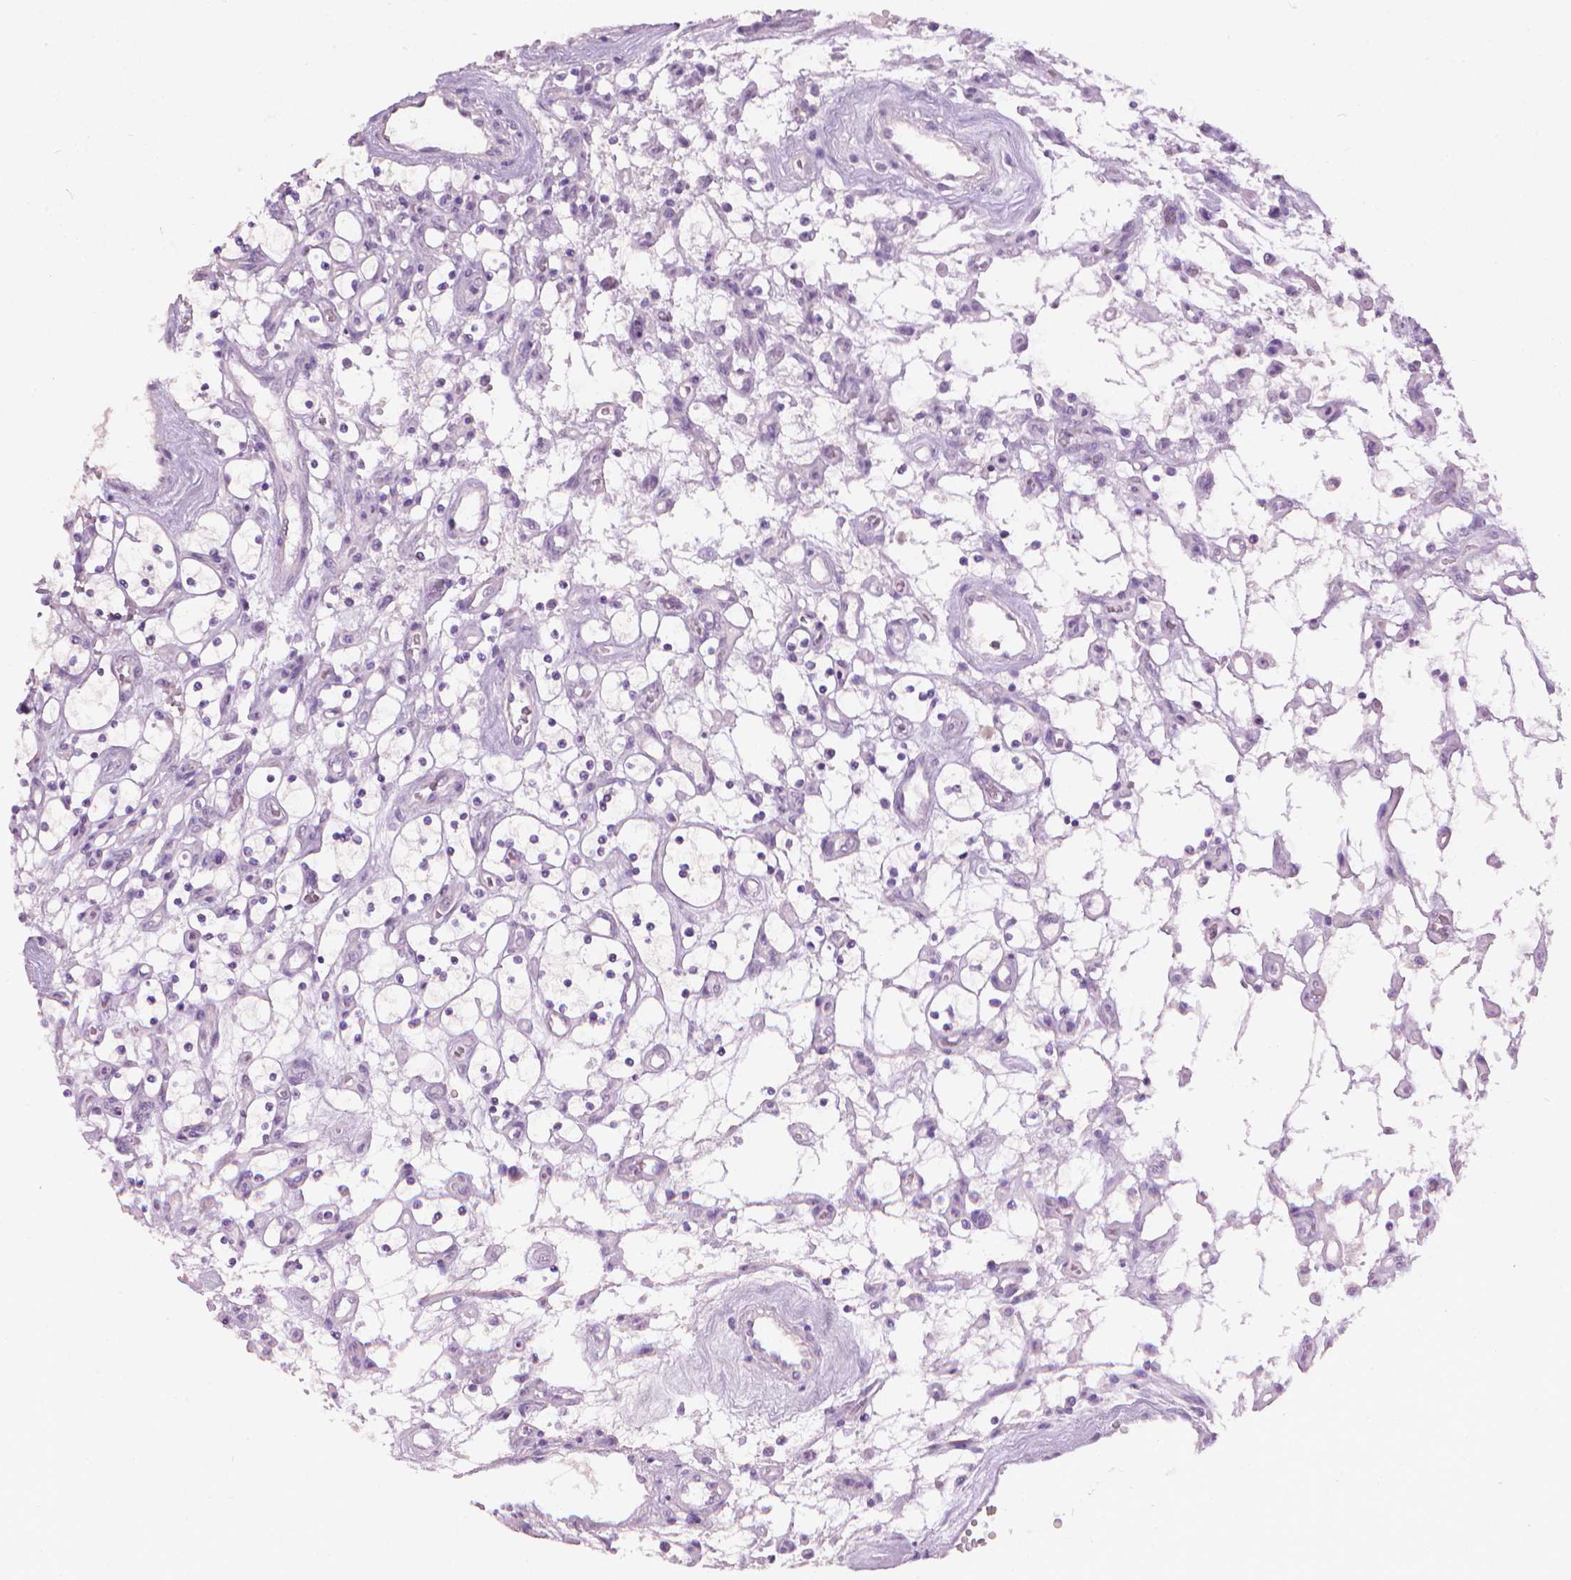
{"staining": {"intensity": "negative", "quantity": "none", "location": "none"}, "tissue": "renal cancer", "cell_type": "Tumor cells", "image_type": "cancer", "snomed": [{"axis": "morphology", "description": "Adenocarcinoma, NOS"}, {"axis": "topography", "description": "Kidney"}], "caption": "This is a photomicrograph of immunohistochemistry staining of renal cancer (adenocarcinoma), which shows no positivity in tumor cells.", "gene": "MLANA", "patient": {"sex": "female", "age": 69}}